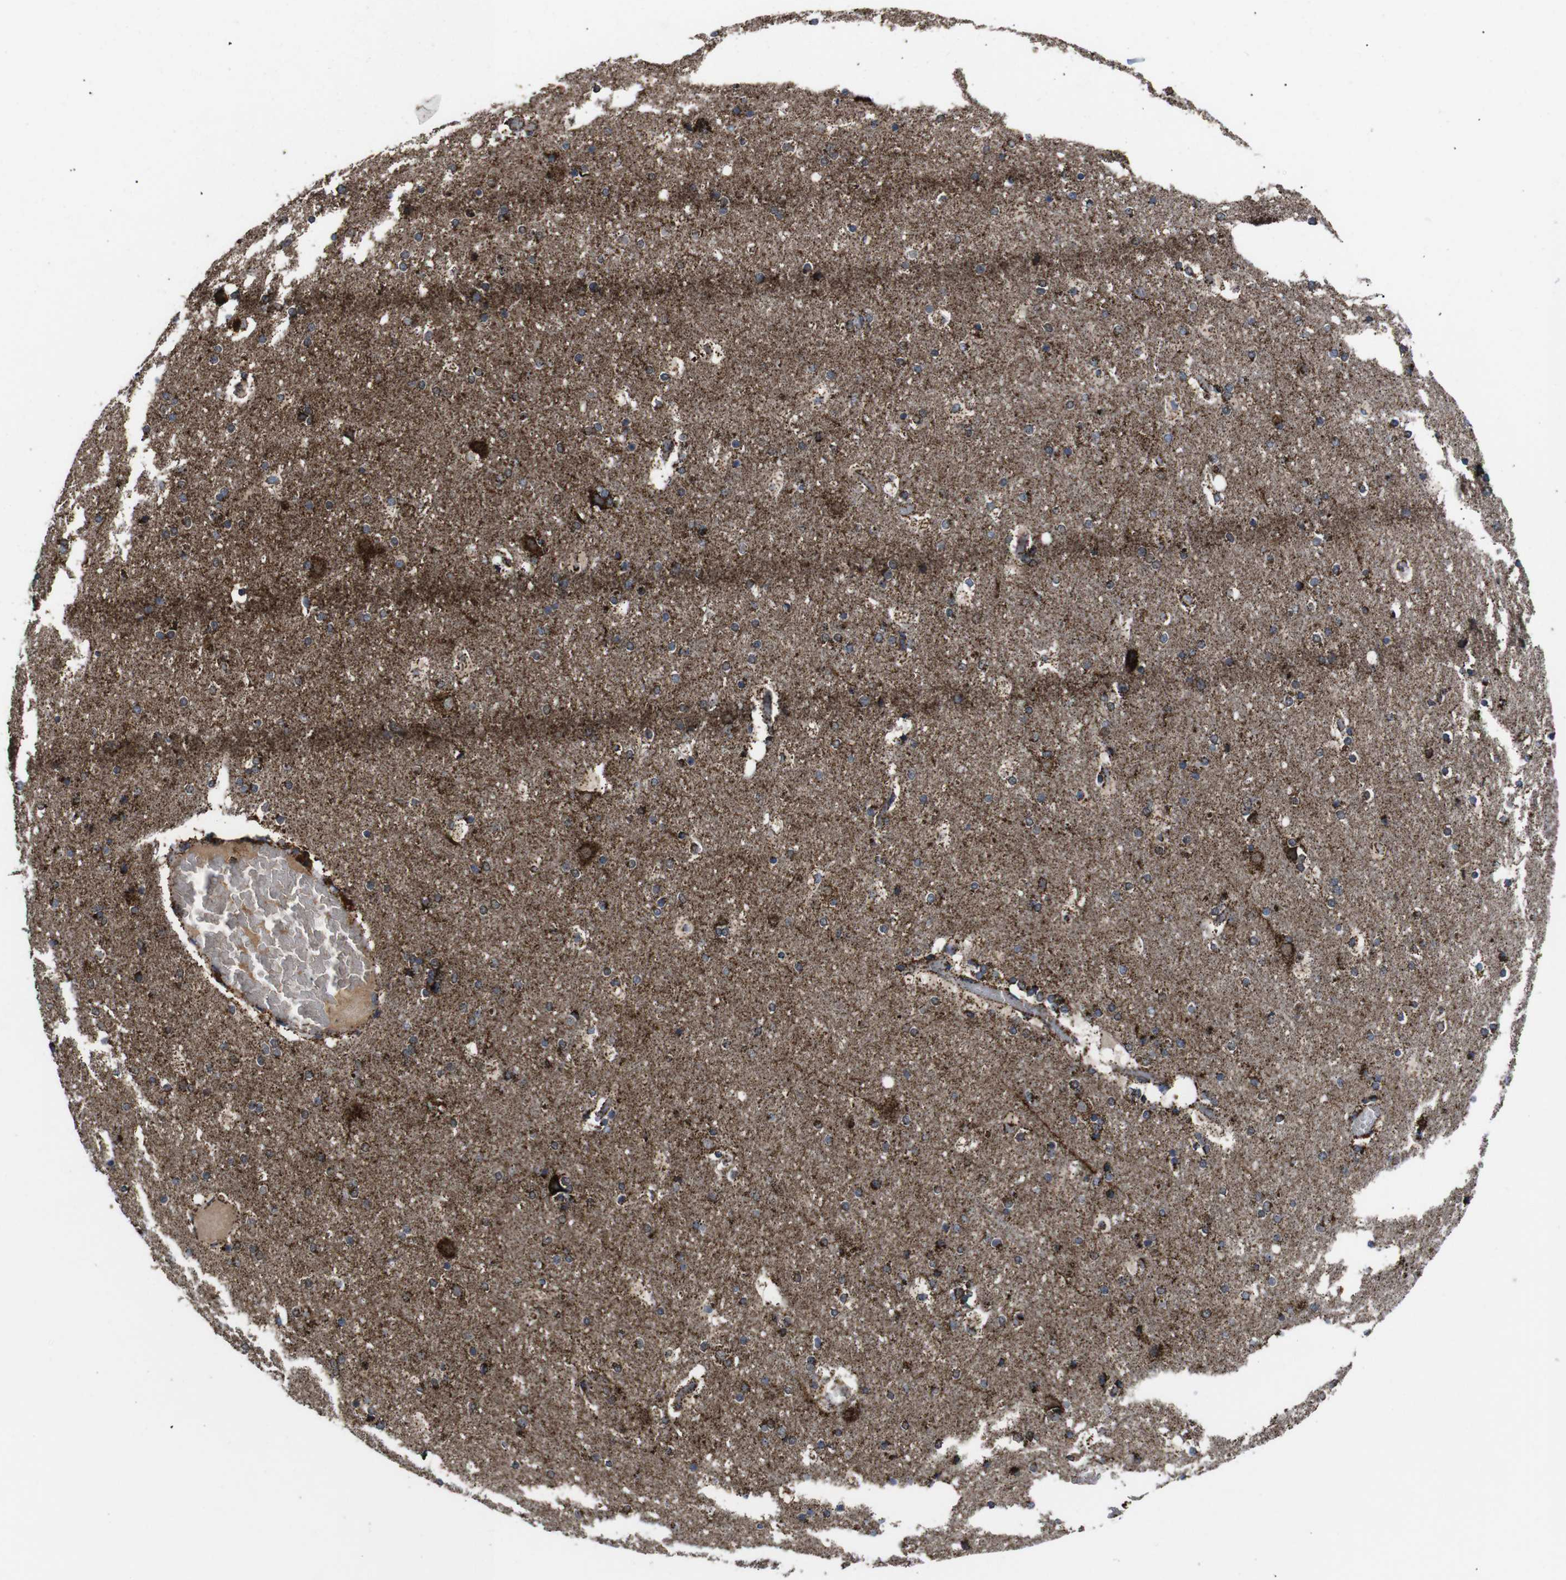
{"staining": {"intensity": "strong", "quantity": ">75%", "location": "cytoplasmic/membranous"}, "tissue": "cerebral cortex", "cell_type": "Endothelial cells", "image_type": "normal", "snomed": [{"axis": "morphology", "description": "Normal tissue, NOS"}, {"axis": "topography", "description": "Cerebral cortex"}], "caption": "Strong cytoplasmic/membranous expression is seen in about >75% of endothelial cells in unremarkable cerebral cortex. (DAB IHC, brown staining for protein, blue staining for nuclei).", "gene": "ATP5F1A", "patient": {"sex": "male", "age": 57}}